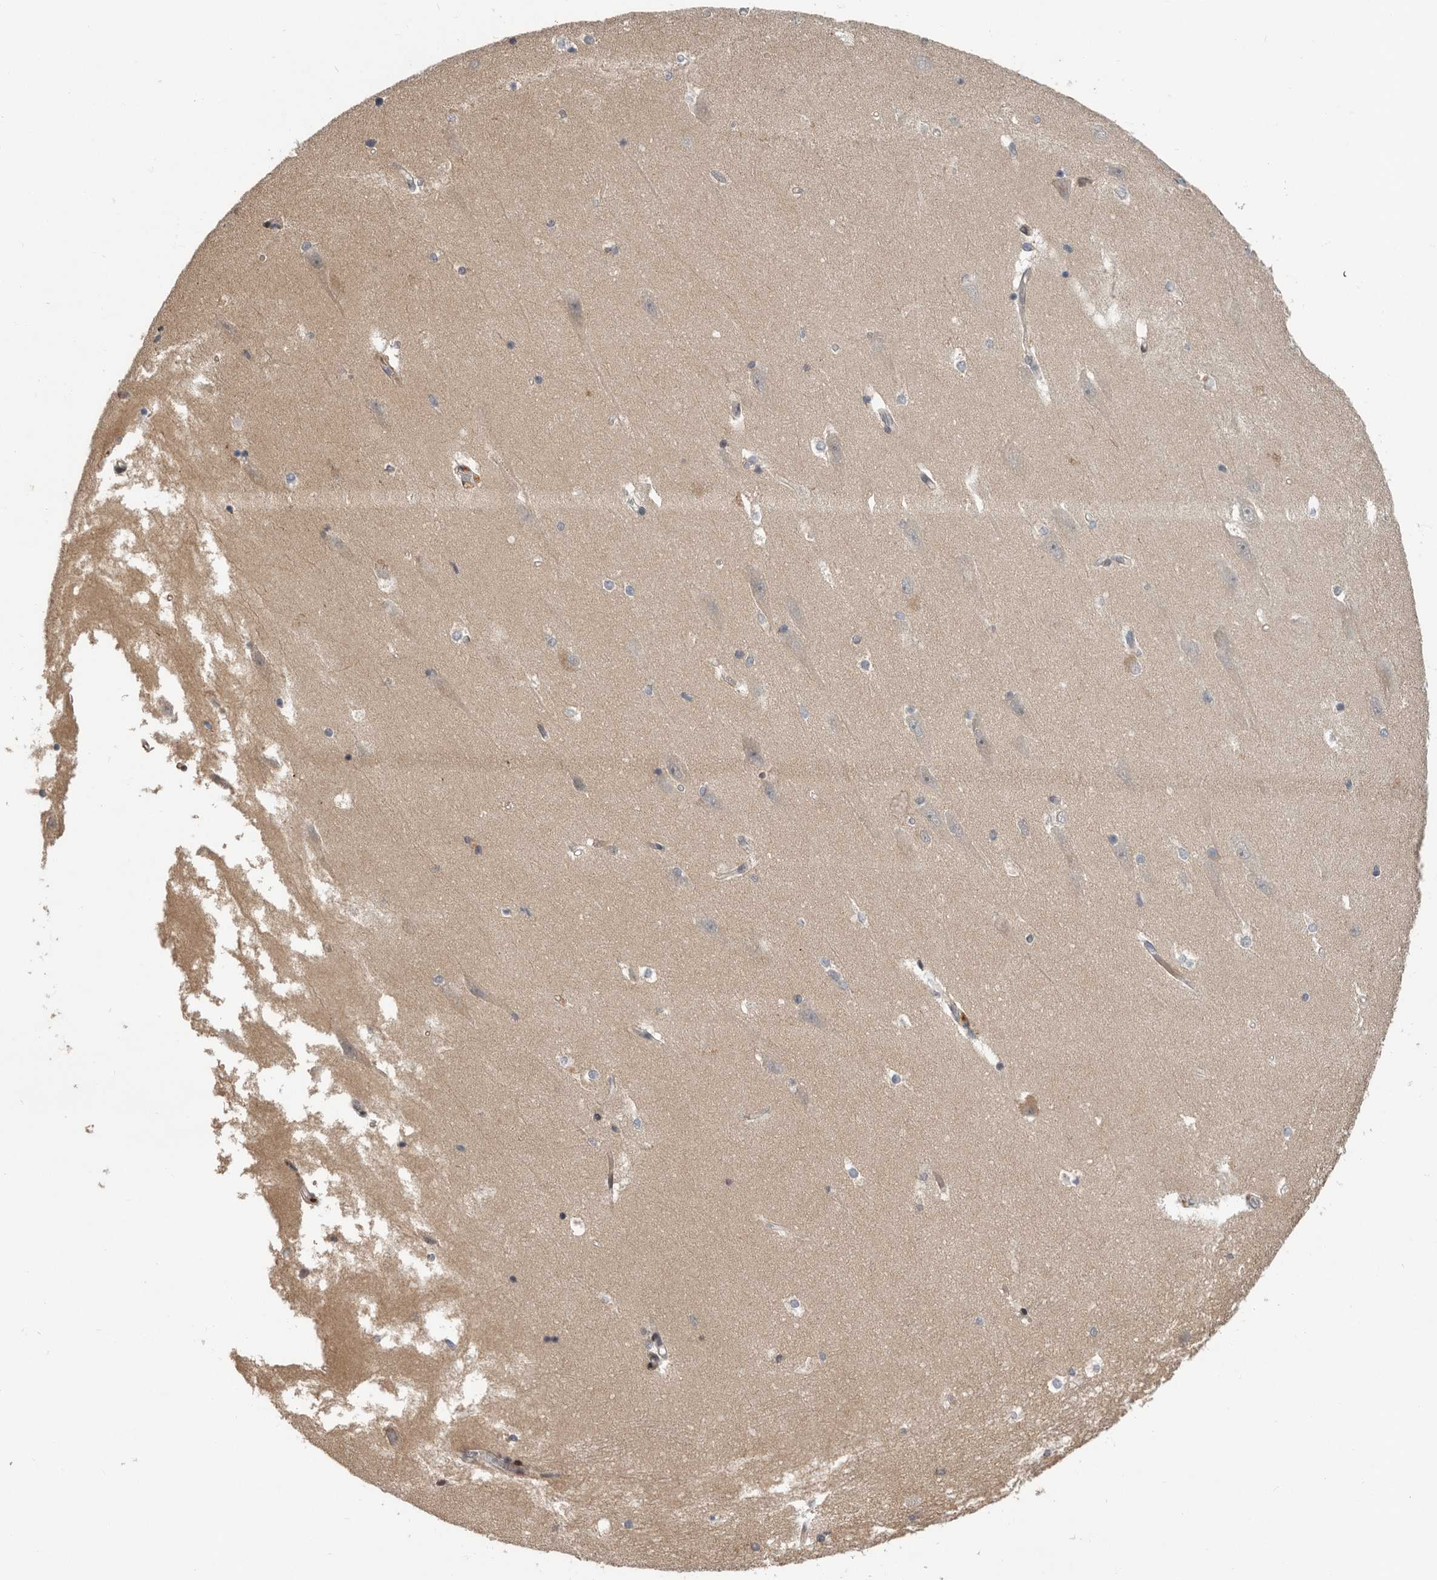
{"staining": {"intensity": "negative", "quantity": "none", "location": "none"}, "tissue": "hippocampus", "cell_type": "Glial cells", "image_type": "normal", "snomed": [{"axis": "morphology", "description": "Normal tissue, NOS"}, {"axis": "topography", "description": "Hippocampus"}], "caption": "Immunohistochemistry micrograph of unremarkable hippocampus: hippocampus stained with DAB shows no significant protein positivity in glial cells.", "gene": "RABIF", "patient": {"sex": "male", "age": 45}}